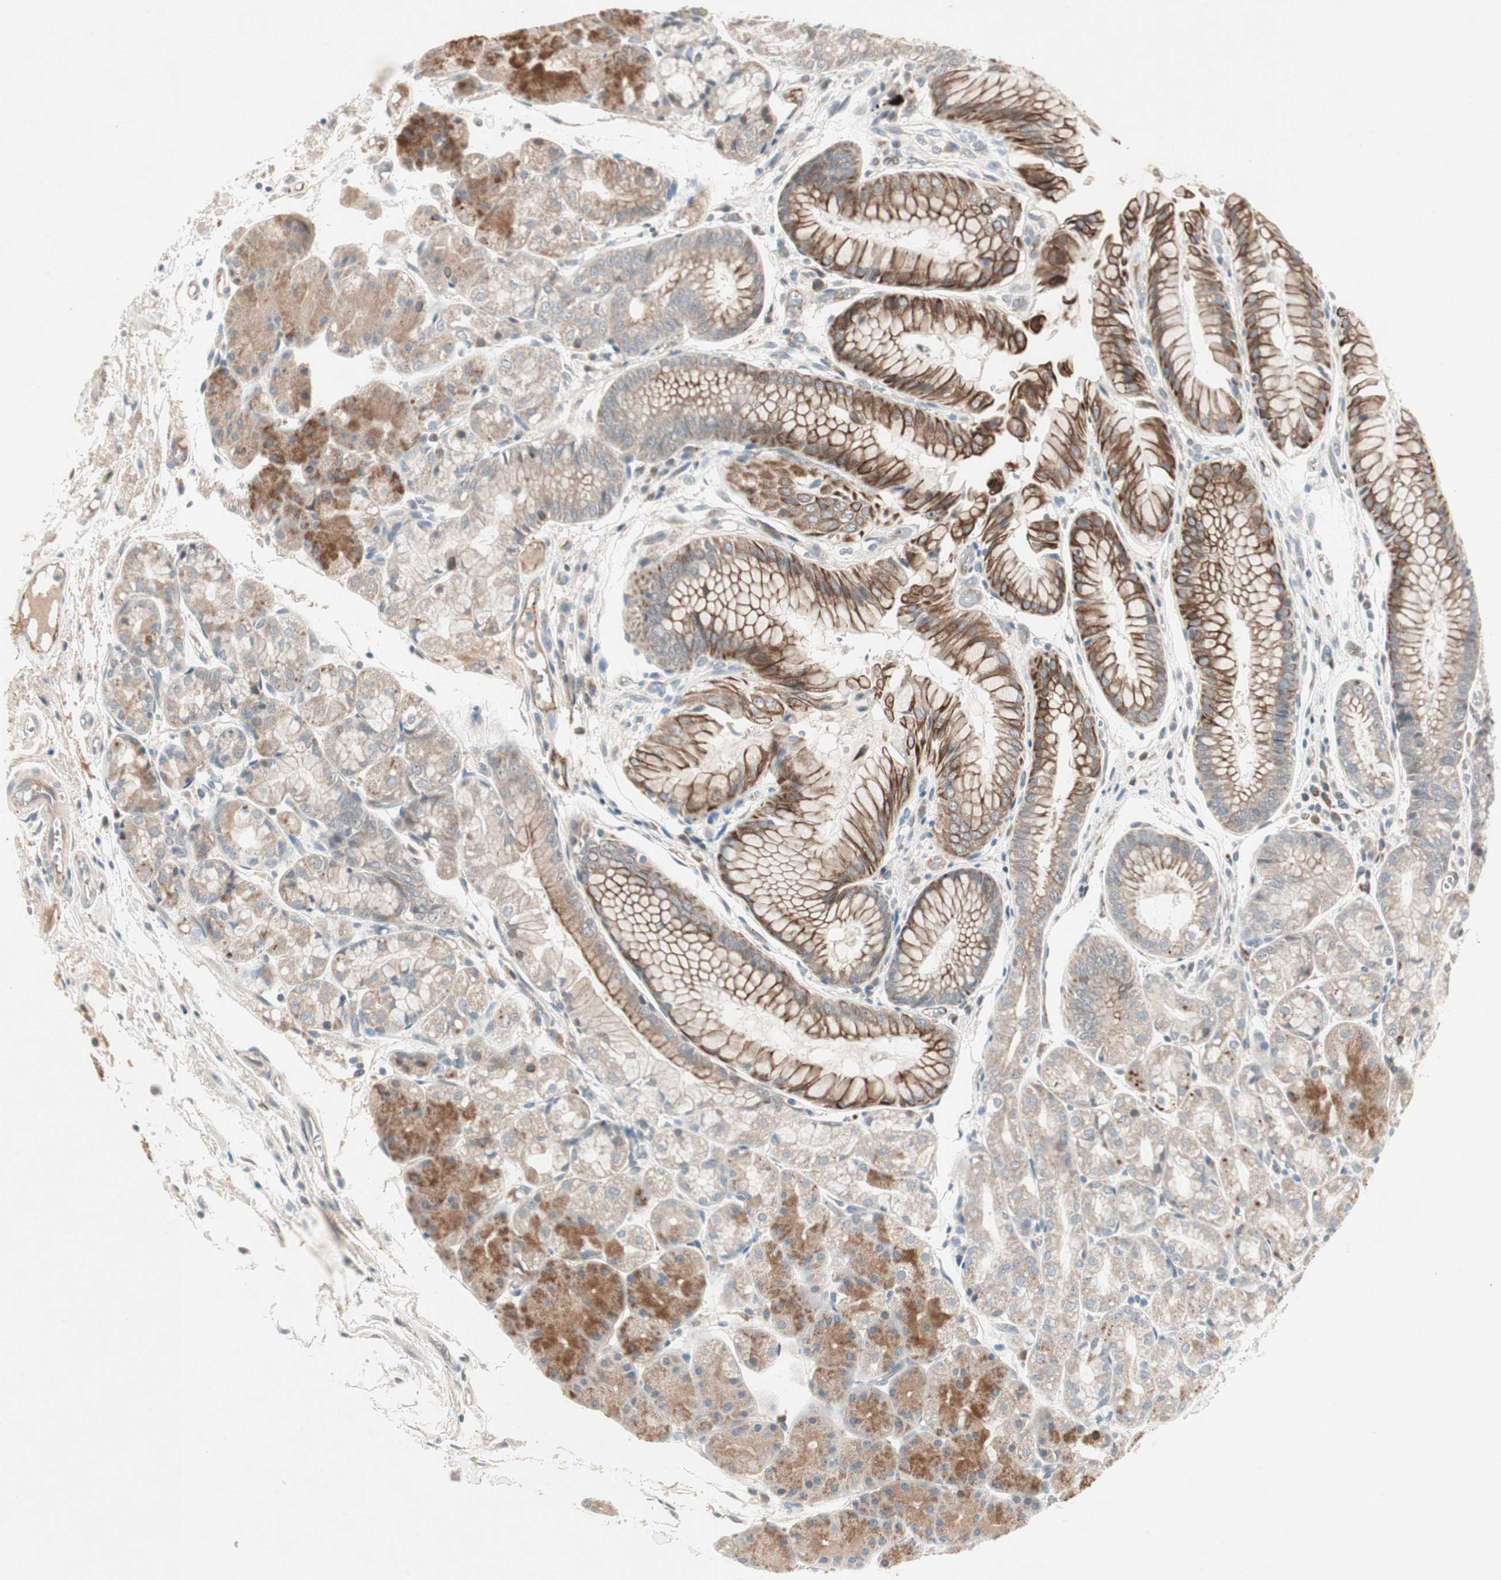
{"staining": {"intensity": "moderate", "quantity": ">75%", "location": "cytoplasmic/membranous"}, "tissue": "stomach", "cell_type": "Glandular cells", "image_type": "normal", "snomed": [{"axis": "morphology", "description": "Normal tissue, NOS"}, {"axis": "topography", "description": "Stomach, upper"}], "caption": "Immunohistochemical staining of normal stomach demonstrates >75% levels of moderate cytoplasmic/membranous protein staining in about >75% of glandular cells. The protein of interest is shown in brown color, while the nuclei are stained blue.", "gene": "FGFR4", "patient": {"sex": "male", "age": 72}}